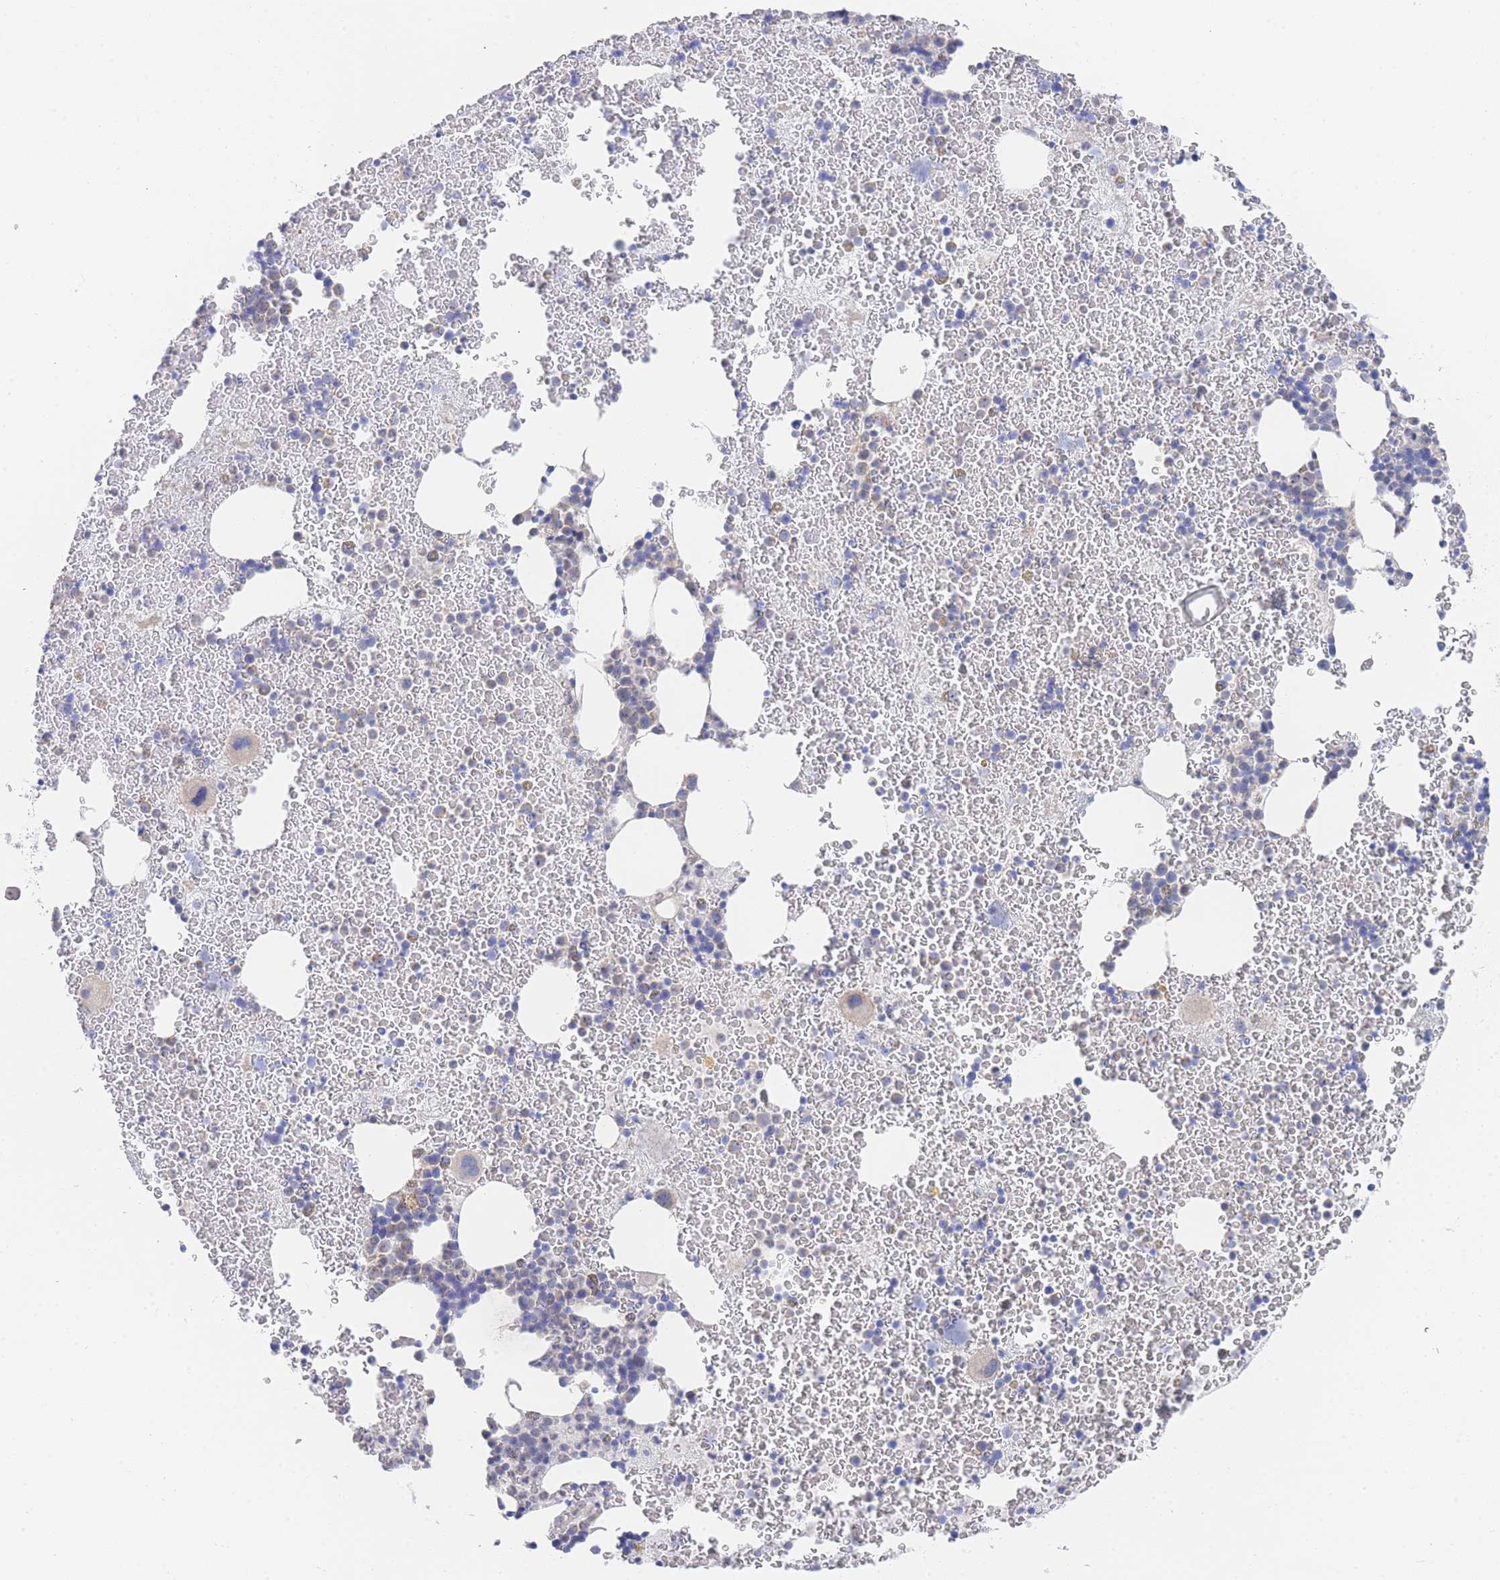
{"staining": {"intensity": "negative", "quantity": "none", "location": "none"}, "tissue": "bone marrow", "cell_type": "Hematopoietic cells", "image_type": "normal", "snomed": [{"axis": "morphology", "description": "Normal tissue, NOS"}, {"axis": "topography", "description": "Bone marrow"}], "caption": "The IHC histopathology image has no significant positivity in hematopoietic cells of bone marrow.", "gene": "ZNF142", "patient": {"sex": "male", "age": 26}}